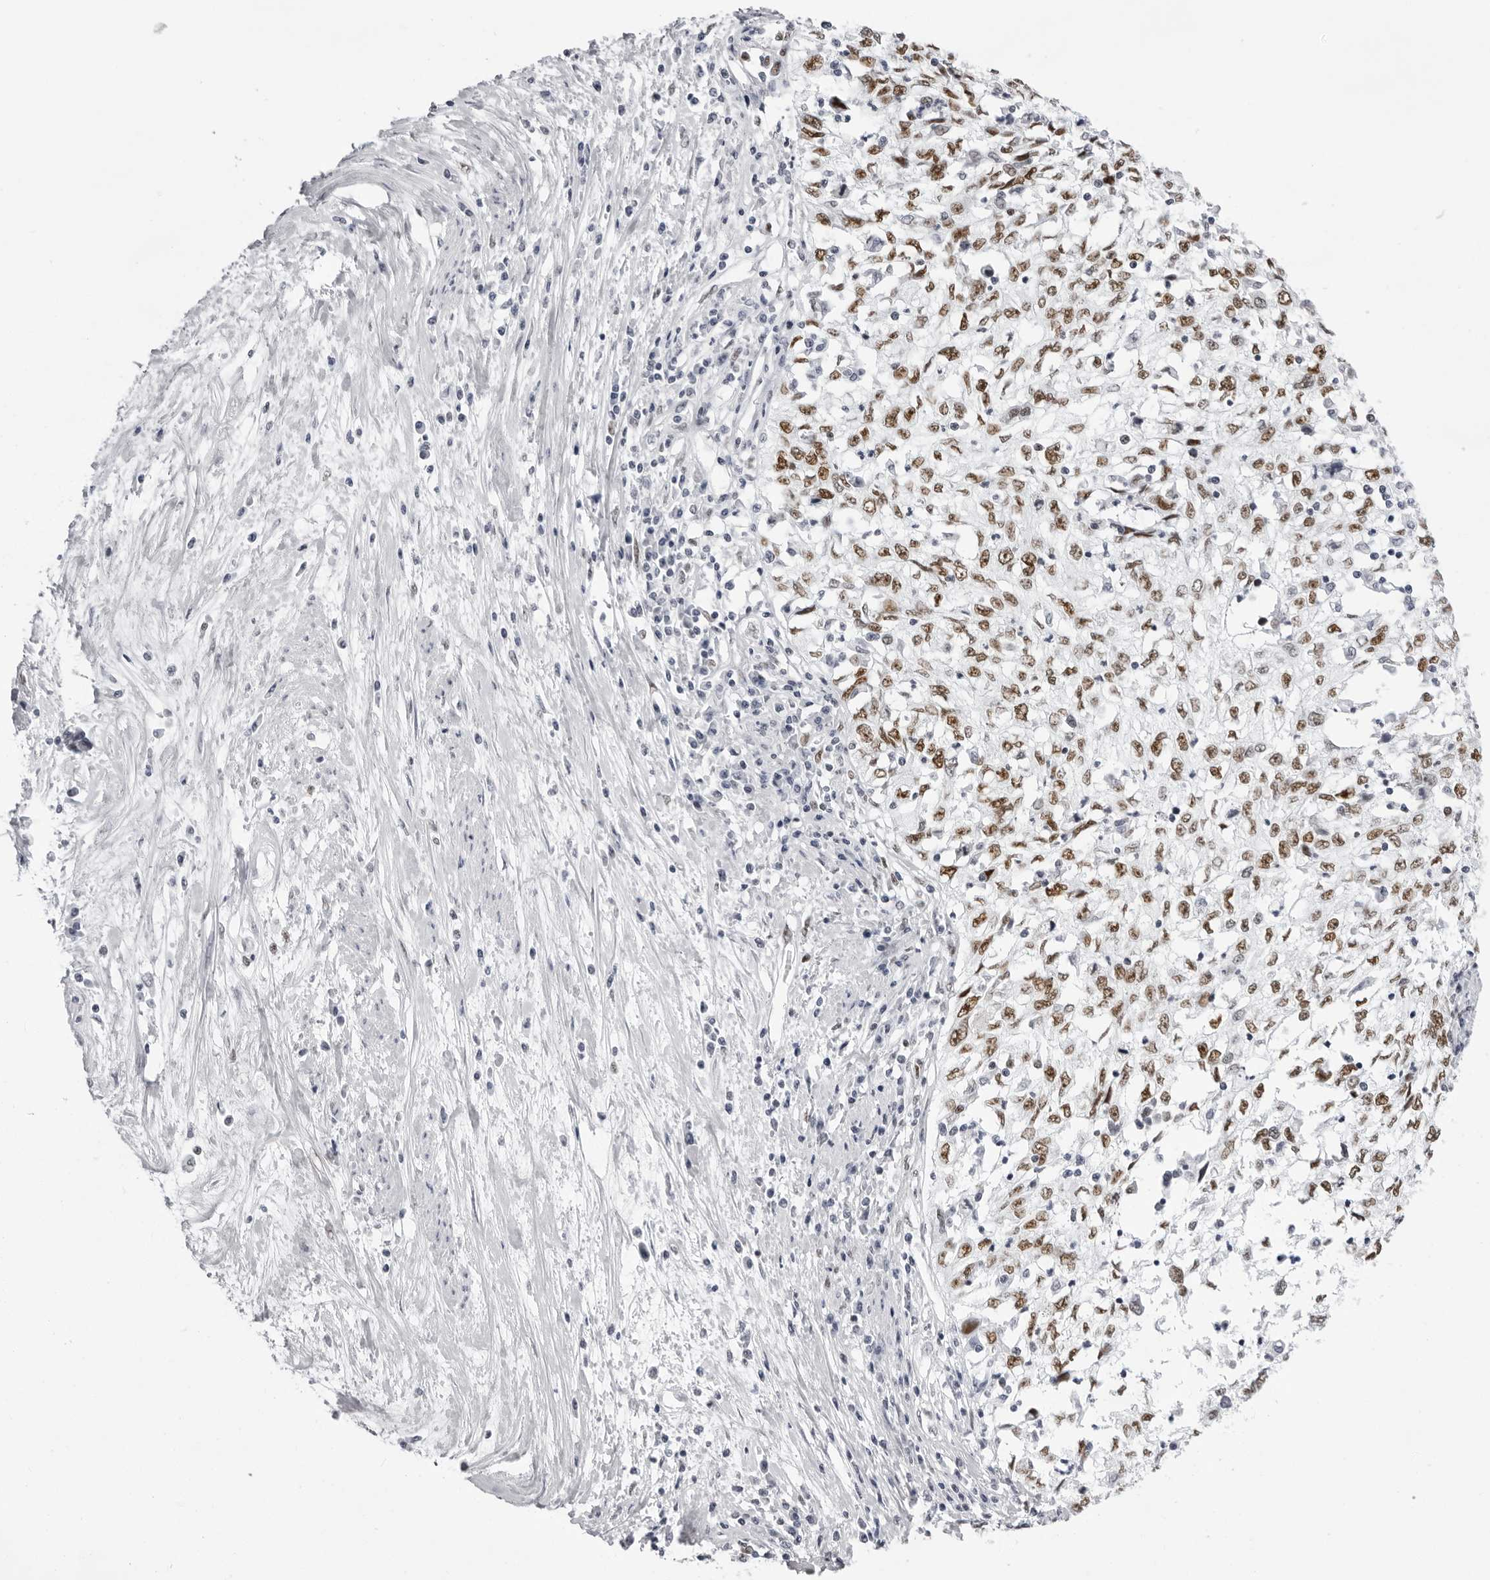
{"staining": {"intensity": "moderate", "quantity": ">75%", "location": "nuclear"}, "tissue": "cervical cancer", "cell_type": "Tumor cells", "image_type": "cancer", "snomed": [{"axis": "morphology", "description": "Squamous cell carcinoma, NOS"}, {"axis": "topography", "description": "Cervix"}], "caption": "This image displays immunohistochemistry (IHC) staining of human squamous cell carcinoma (cervical), with medium moderate nuclear expression in about >75% of tumor cells.", "gene": "IRF2BP2", "patient": {"sex": "female", "age": 57}}